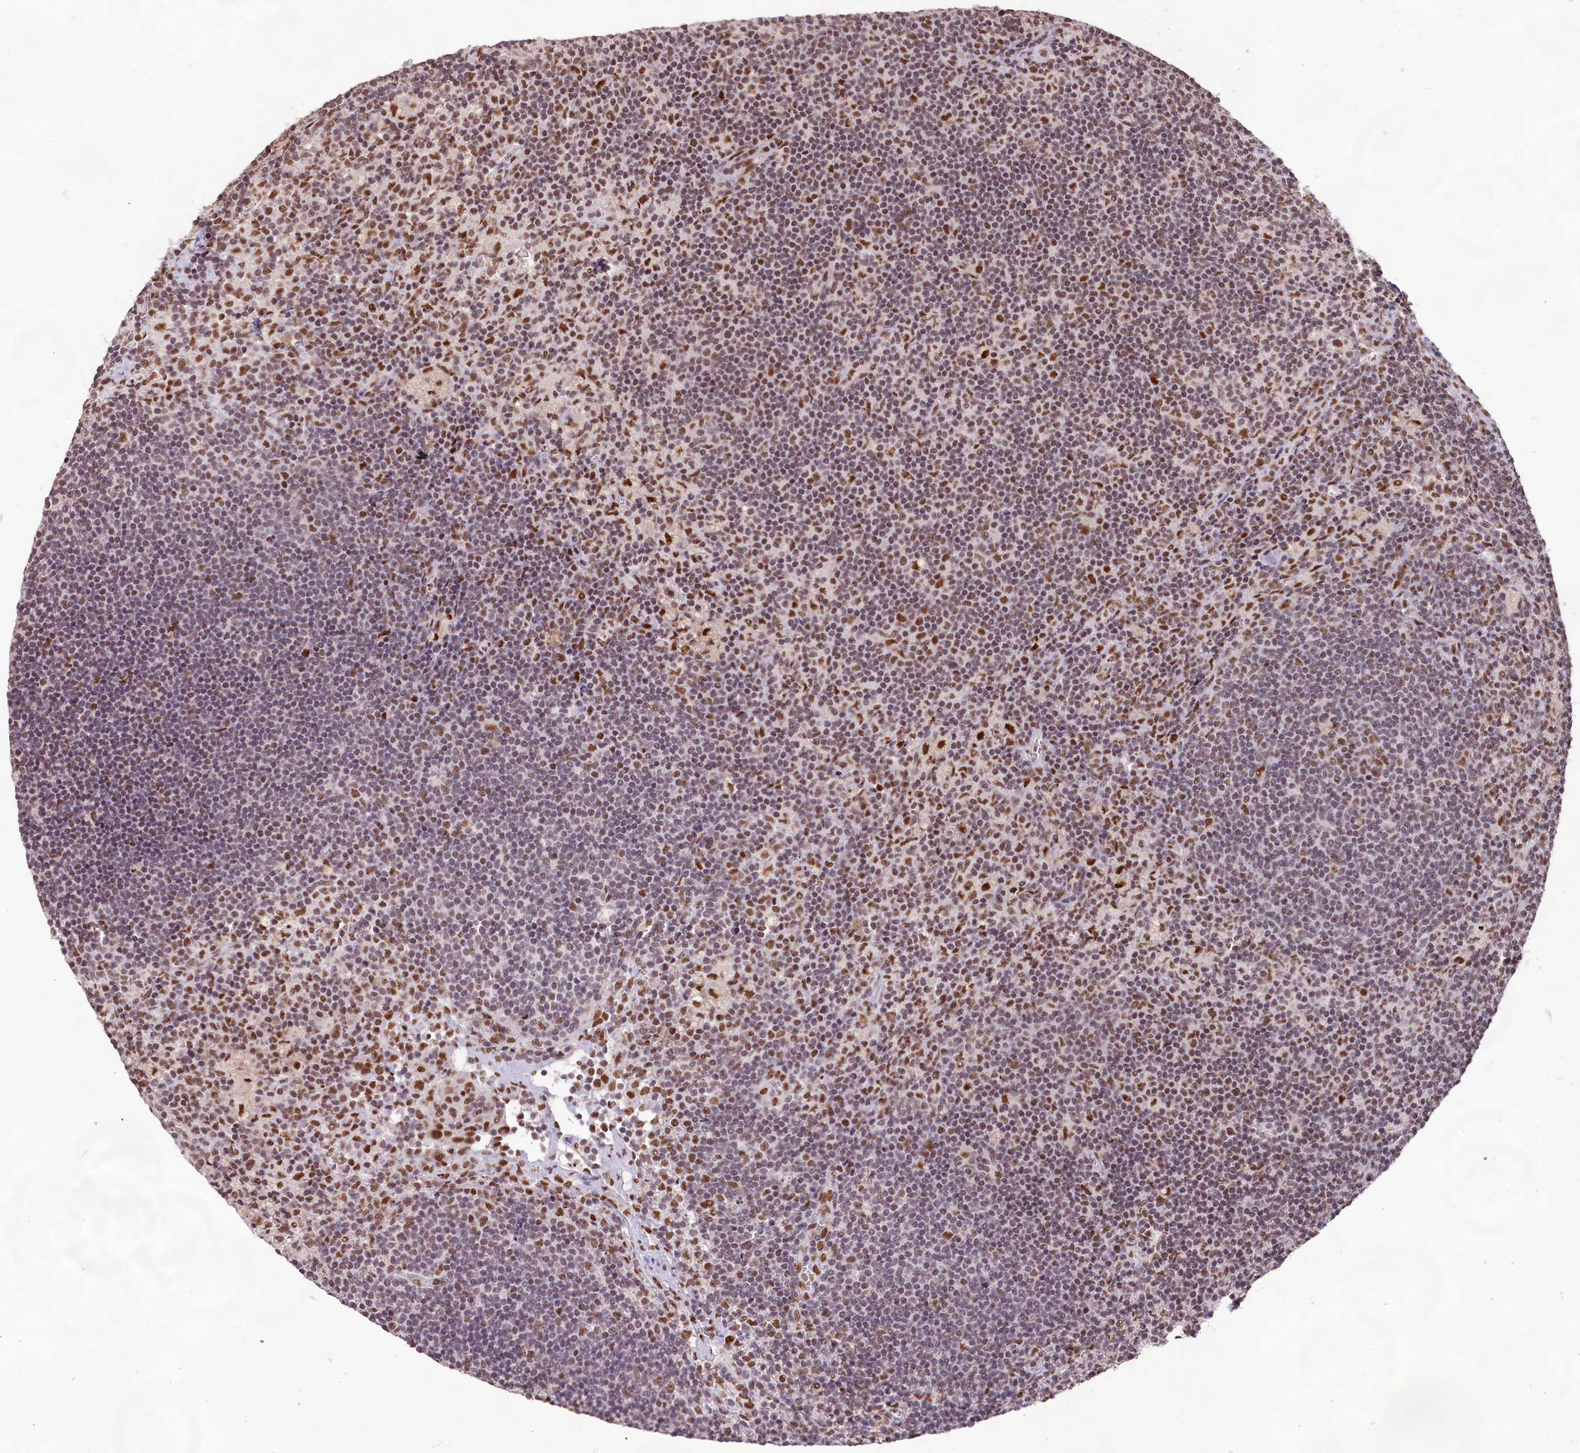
{"staining": {"intensity": "moderate", "quantity": ">75%", "location": "nuclear"}, "tissue": "lymph node", "cell_type": "Germinal center cells", "image_type": "normal", "snomed": [{"axis": "morphology", "description": "Normal tissue, NOS"}, {"axis": "topography", "description": "Lymph node"}], "caption": "Germinal center cells exhibit moderate nuclear staining in about >75% of cells in unremarkable lymph node. (DAB IHC, brown staining for protein, blue staining for nuclei).", "gene": "HIRA", "patient": {"sex": "male", "age": 69}}